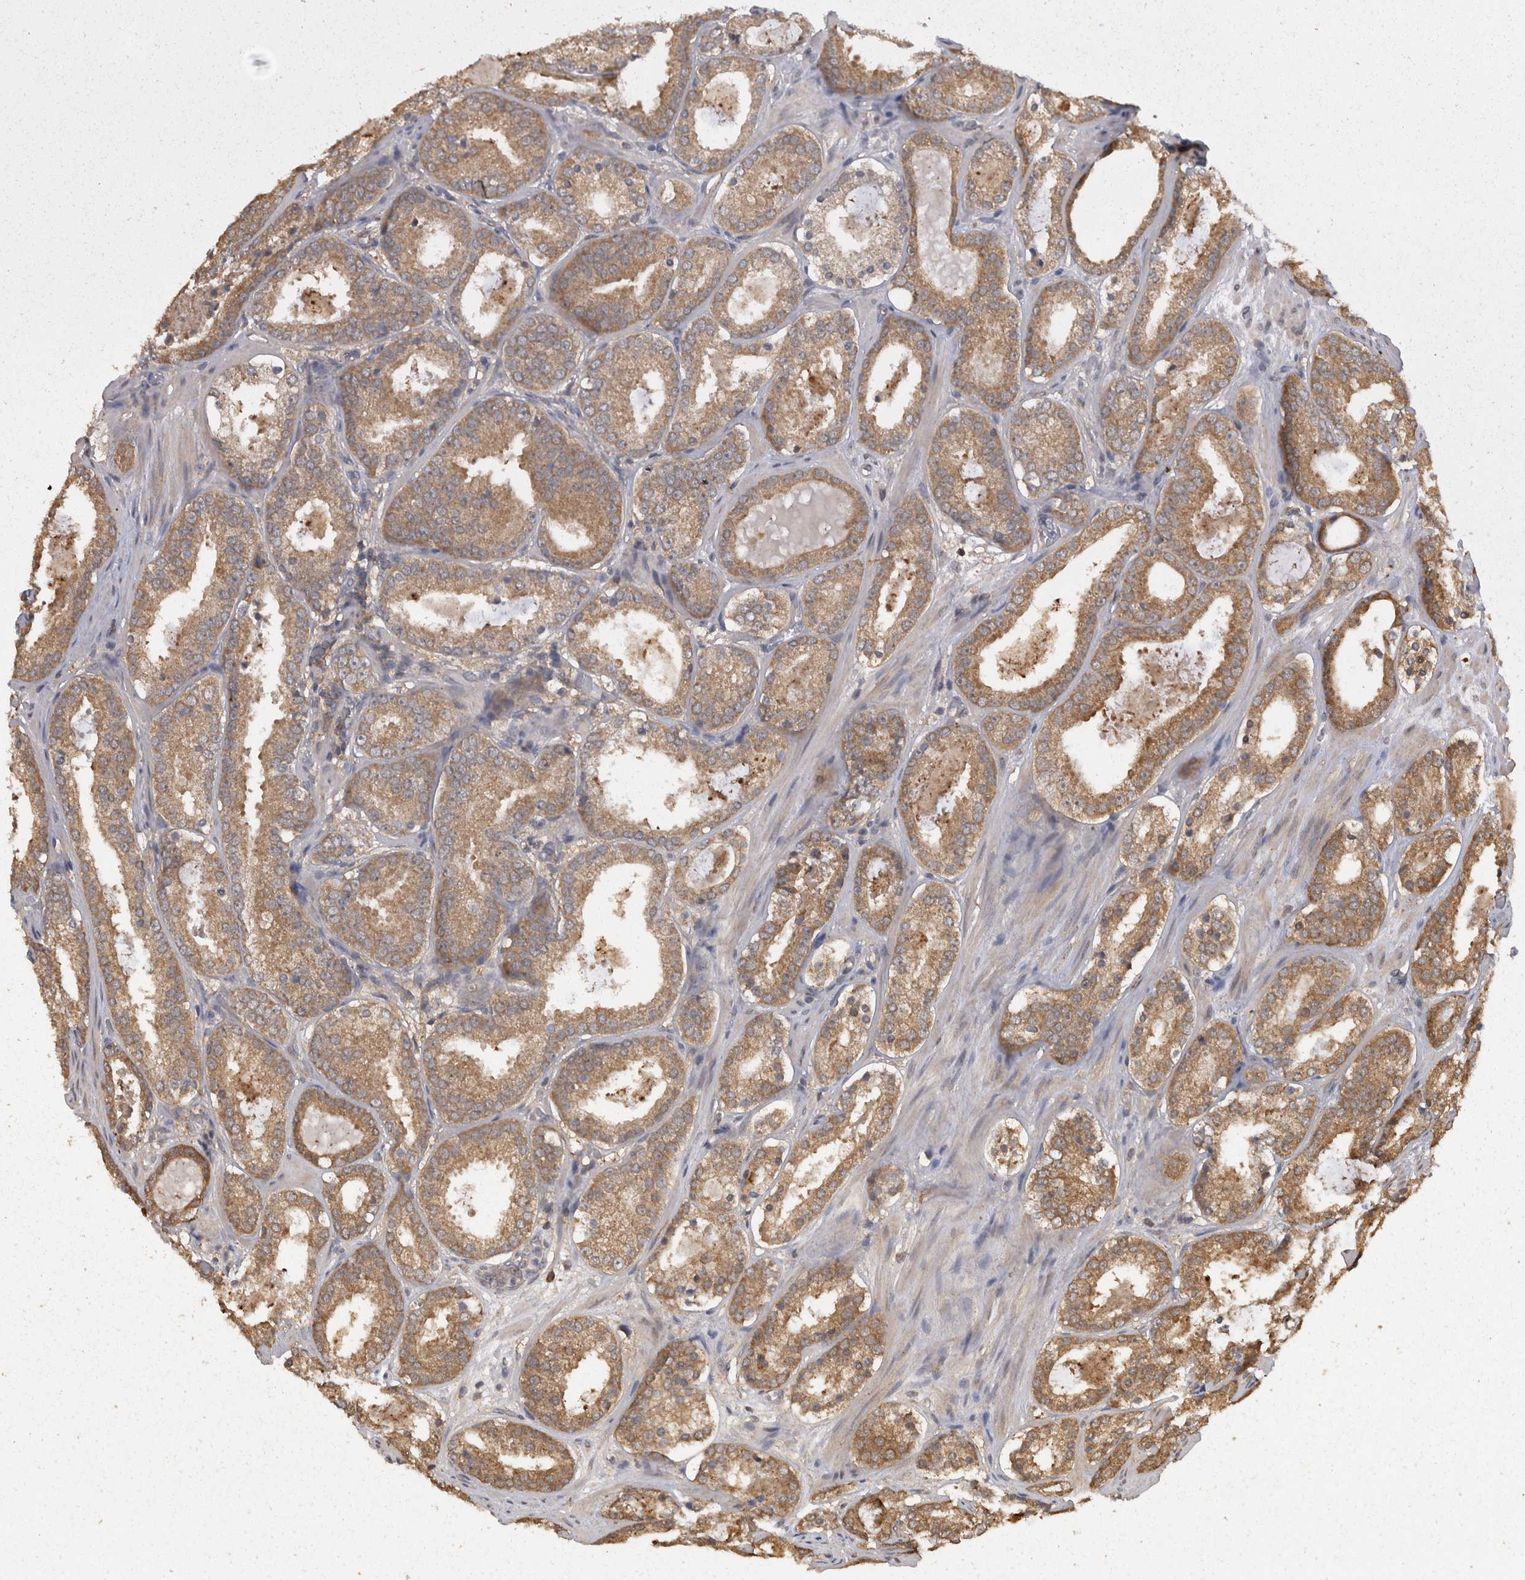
{"staining": {"intensity": "moderate", "quantity": ">75%", "location": "cytoplasmic/membranous"}, "tissue": "prostate cancer", "cell_type": "Tumor cells", "image_type": "cancer", "snomed": [{"axis": "morphology", "description": "Adenocarcinoma, Low grade"}, {"axis": "topography", "description": "Prostate"}], "caption": "Brown immunohistochemical staining in human adenocarcinoma (low-grade) (prostate) shows moderate cytoplasmic/membranous expression in about >75% of tumor cells.", "gene": "ACAT2", "patient": {"sex": "male", "age": 69}}